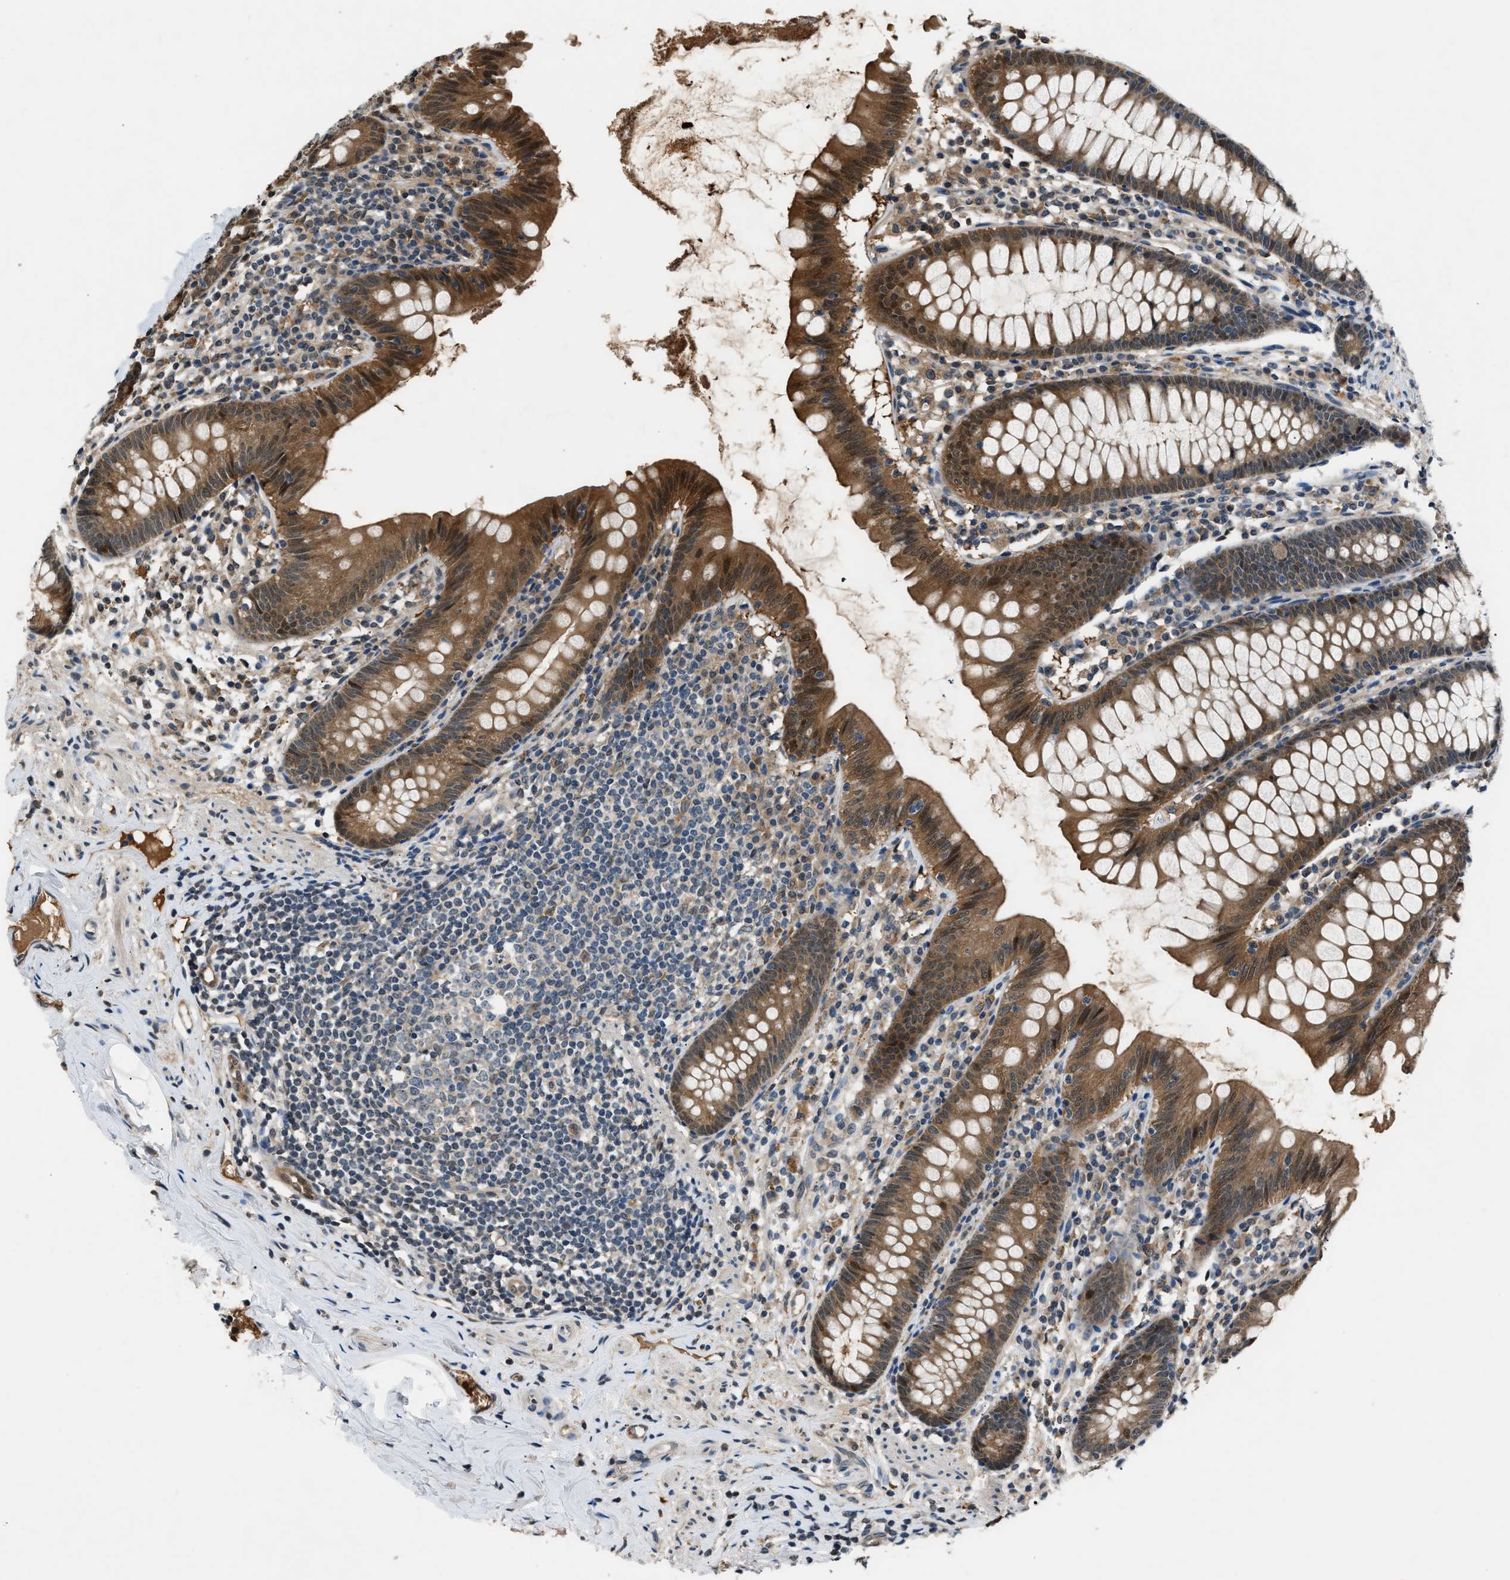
{"staining": {"intensity": "moderate", "quantity": ">75%", "location": "cytoplasmic/membranous,nuclear"}, "tissue": "appendix", "cell_type": "Glandular cells", "image_type": "normal", "snomed": [{"axis": "morphology", "description": "Normal tissue, NOS"}, {"axis": "topography", "description": "Appendix"}], "caption": "Protein positivity by immunohistochemistry (IHC) reveals moderate cytoplasmic/membranous,nuclear positivity in approximately >75% of glandular cells in benign appendix.", "gene": "TP53I3", "patient": {"sex": "male", "age": 52}}